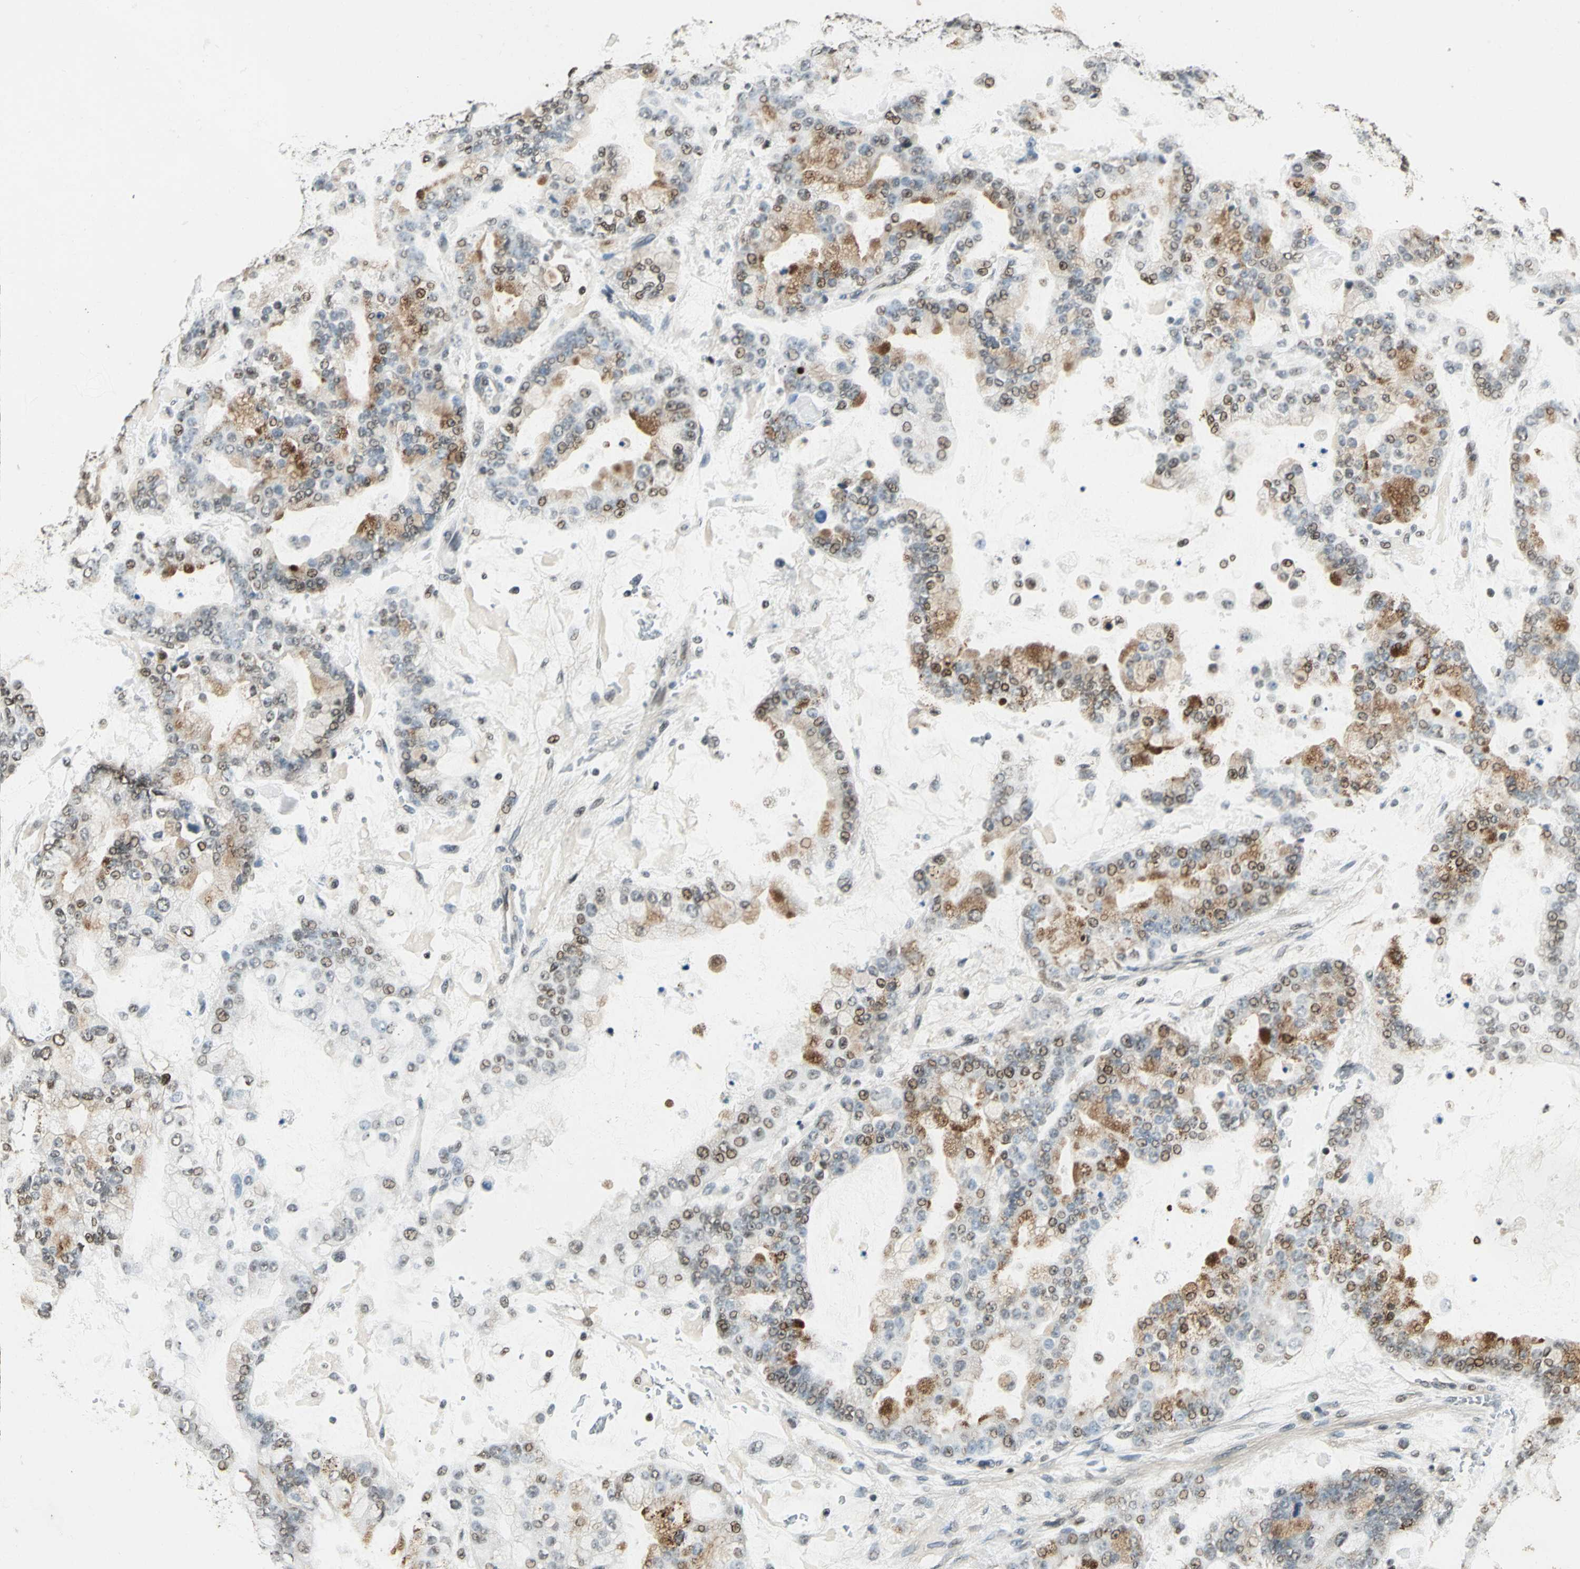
{"staining": {"intensity": "moderate", "quantity": "25%-75%", "location": "cytoplasmic/membranous,nuclear"}, "tissue": "stomach cancer", "cell_type": "Tumor cells", "image_type": "cancer", "snomed": [{"axis": "morphology", "description": "Adenocarcinoma, NOS"}, {"axis": "topography", "description": "Stomach"}], "caption": "Immunohistochemical staining of stomach adenocarcinoma exhibits medium levels of moderate cytoplasmic/membranous and nuclear expression in approximately 25%-75% of tumor cells.", "gene": "PSMC3", "patient": {"sex": "male", "age": 76}}